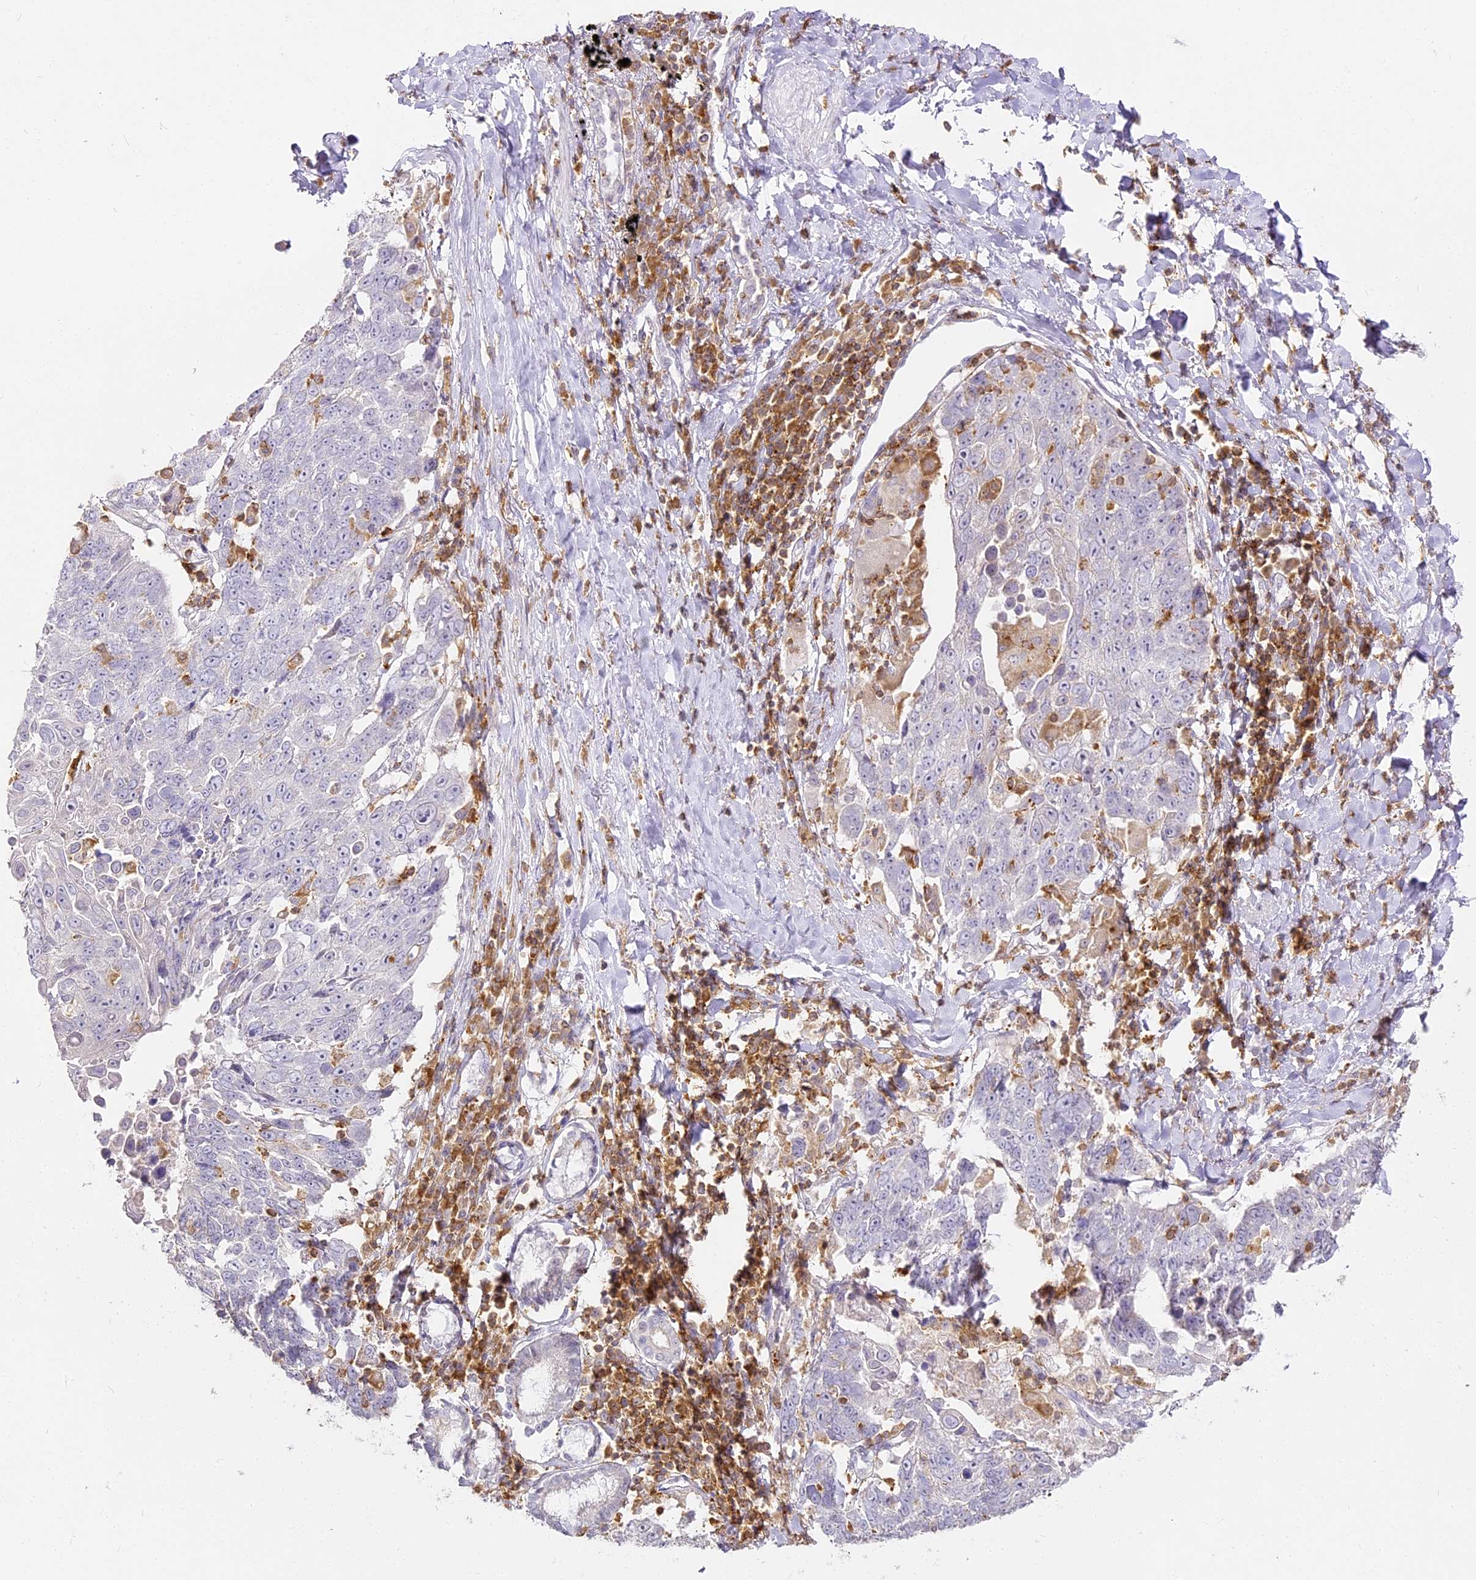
{"staining": {"intensity": "negative", "quantity": "none", "location": "none"}, "tissue": "lung cancer", "cell_type": "Tumor cells", "image_type": "cancer", "snomed": [{"axis": "morphology", "description": "Squamous cell carcinoma, NOS"}, {"axis": "topography", "description": "Lung"}], "caption": "A high-resolution histopathology image shows immunohistochemistry (IHC) staining of lung squamous cell carcinoma, which reveals no significant positivity in tumor cells.", "gene": "DOCK2", "patient": {"sex": "male", "age": 66}}